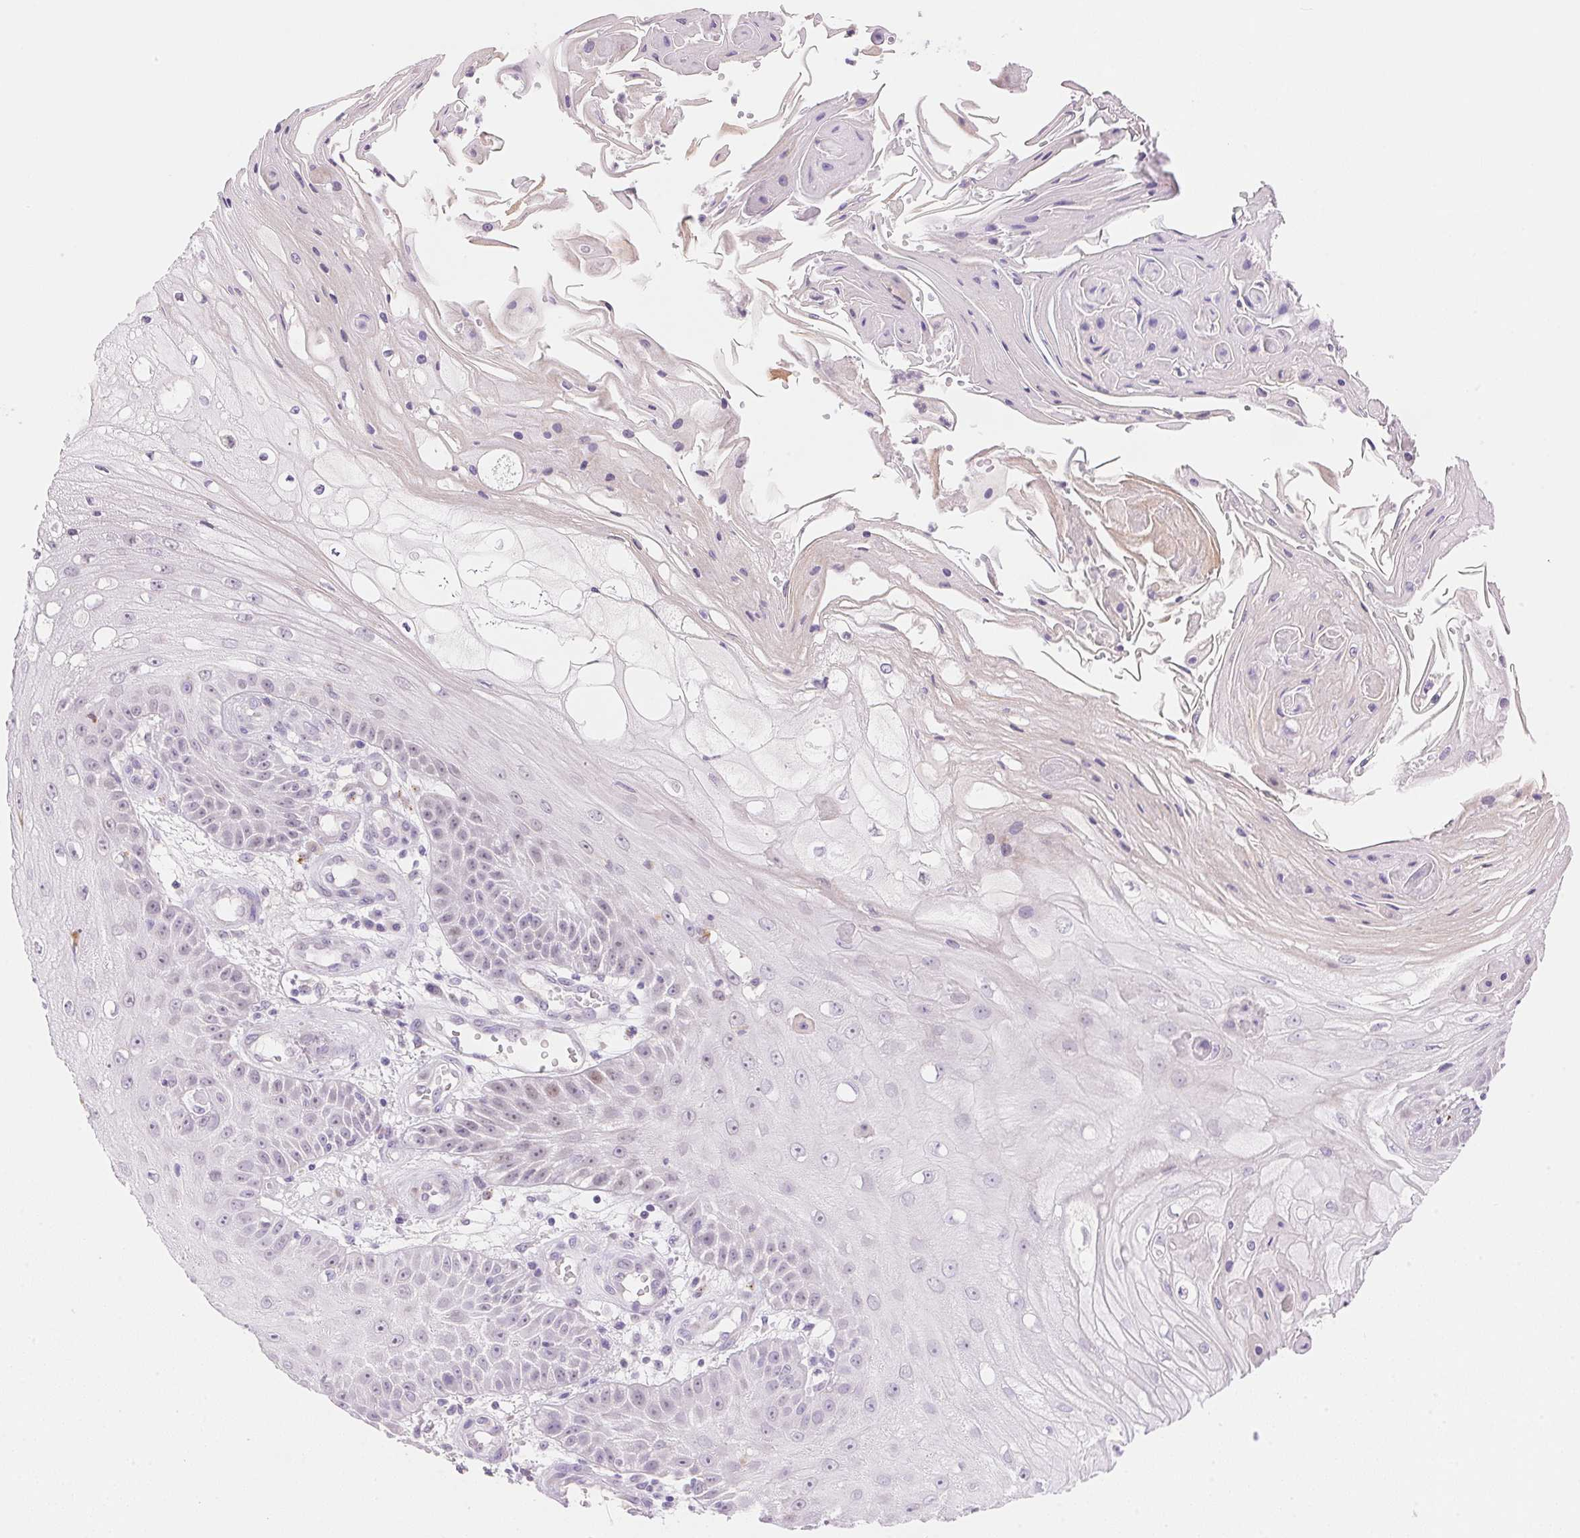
{"staining": {"intensity": "negative", "quantity": "none", "location": "none"}, "tissue": "skin cancer", "cell_type": "Tumor cells", "image_type": "cancer", "snomed": [{"axis": "morphology", "description": "Squamous cell carcinoma, NOS"}, {"axis": "topography", "description": "Skin"}], "caption": "An image of human skin squamous cell carcinoma is negative for staining in tumor cells. (Stains: DAB immunohistochemistry with hematoxylin counter stain, Microscopy: brightfield microscopy at high magnification).", "gene": "TEKT1", "patient": {"sex": "male", "age": 70}}